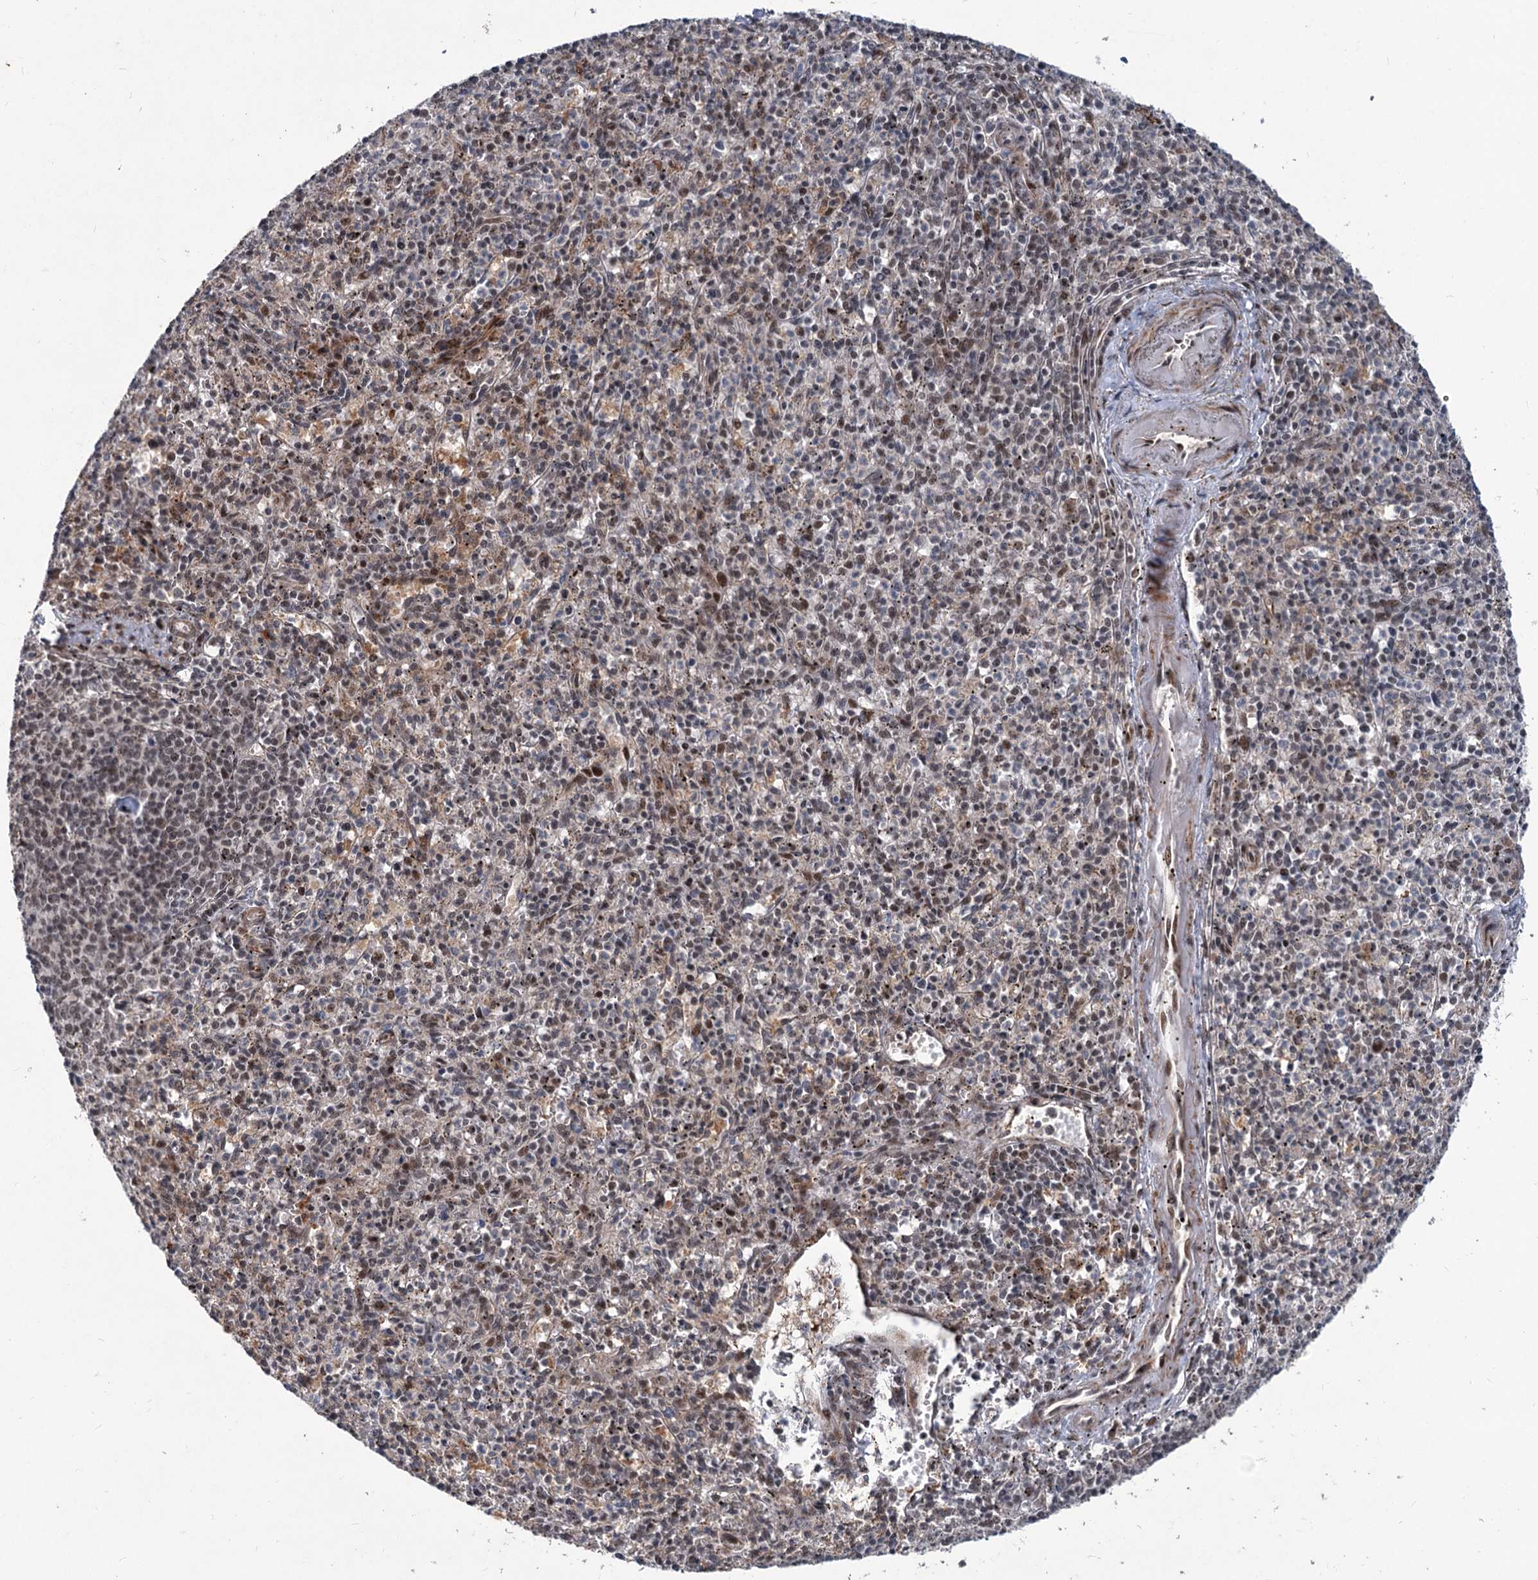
{"staining": {"intensity": "weak", "quantity": "25%-75%", "location": "nuclear"}, "tissue": "spleen", "cell_type": "Cells in red pulp", "image_type": "normal", "snomed": [{"axis": "morphology", "description": "Normal tissue, NOS"}, {"axis": "topography", "description": "Spleen"}], "caption": "IHC image of benign spleen: spleen stained using IHC displays low levels of weak protein expression localized specifically in the nuclear of cells in red pulp, appearing as a nuclear brown color.", "gene": "PHF8", "patient": {"sex": "male", "age": 72}}